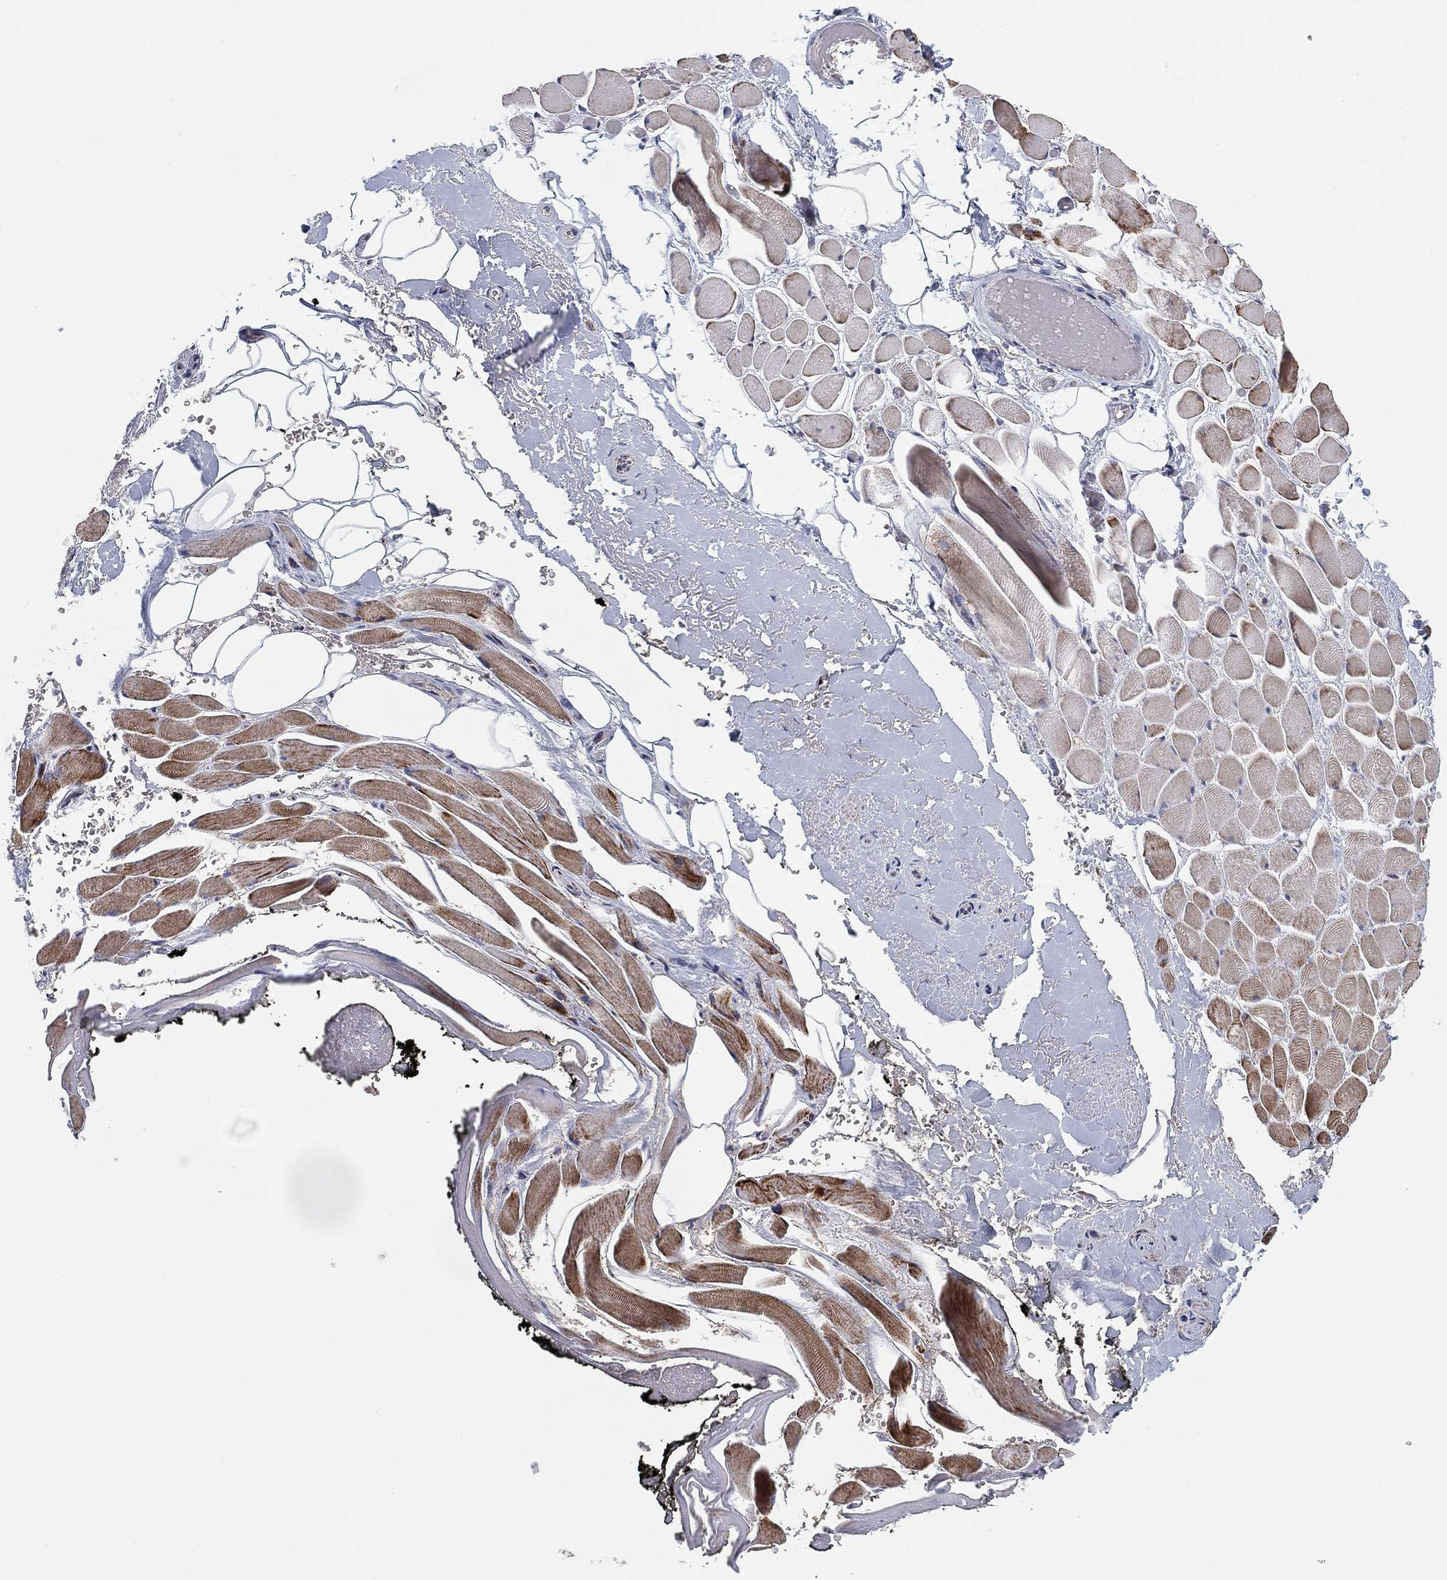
{"staining": {"intensity": "negative", "quantity": "none", "location": "none"}, "tissue": "adipose tissue", "cell_type": "Adipocytes", "image_type": "normal", "snomed": [{"axis": "morphology", "description": "Normal tissue, NOS"}, {"axis": "topography", "description": "Anal"}, {"axis": "topography", "description": "Peripheral nerve tissue"}], "caption": "The immunohistochemistry (IHC) photomicrograph has no significant expression in adipocytes of adipose tissue.", "gene": "PSMG4", "patient": {"sex": "male", "age": 53}}